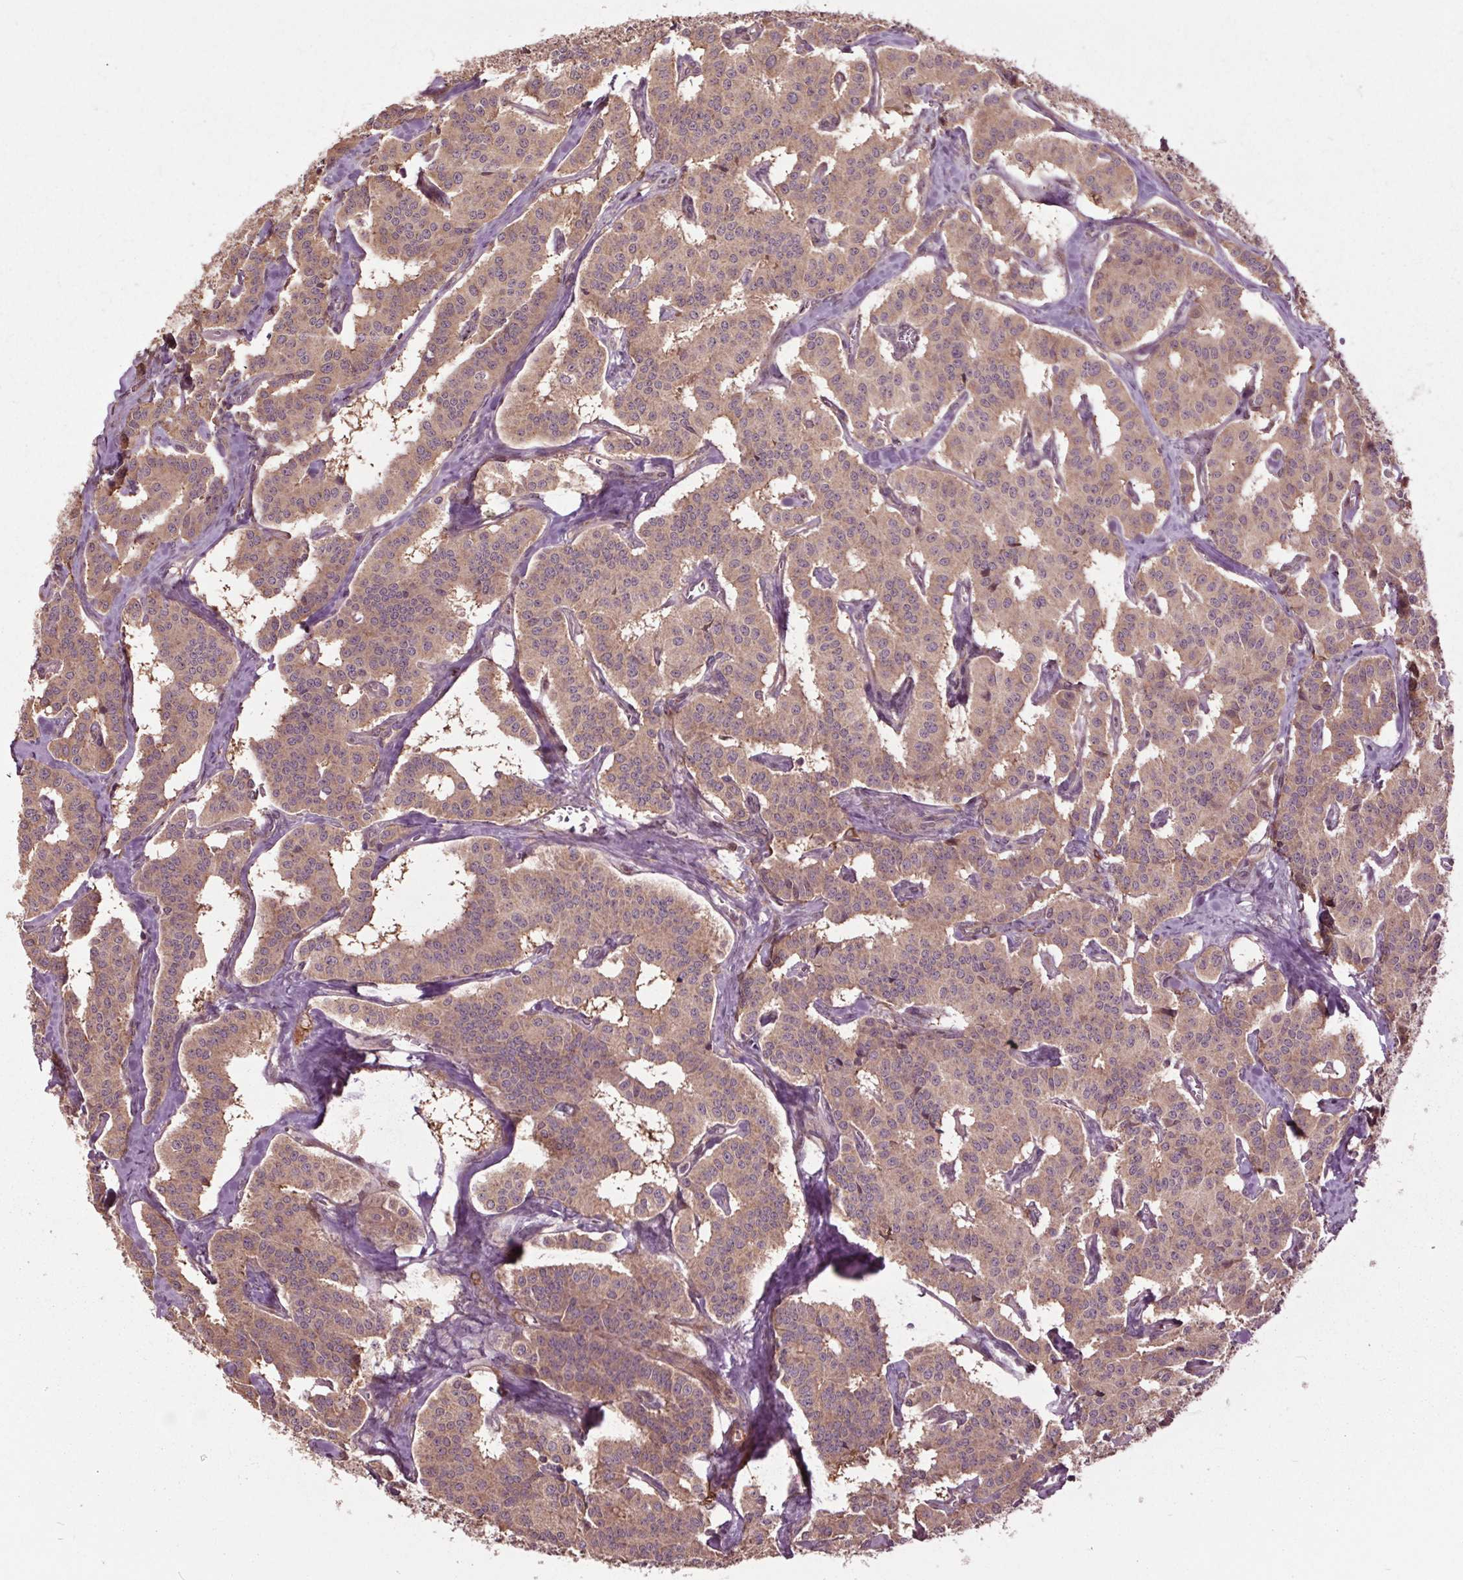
{"staining": {"intensity": "weak", "quantity": ">75%", "location": "cytoplasmic/membranous"}, "tissue": "carcinoid", "cell_type": "Tumor cells", "image_type": "cancer", "snomed": [{"axis": "morphology", "description": "Carcinoid, malignant, NOS"}, {"axis": "topography", "description": "Lung"}], "caption": "The image reveals staining of carcinoid (malignant), revealing weak cytoplasmic/membranous protein staining (brown color) within tumor cells. (DAB (3,3'-diaminobenzidine) IHC, brown staining for protein, blue staining for nuclei).", "gene": "CEP95", "patient": {"sex": "female", "age": 46}}